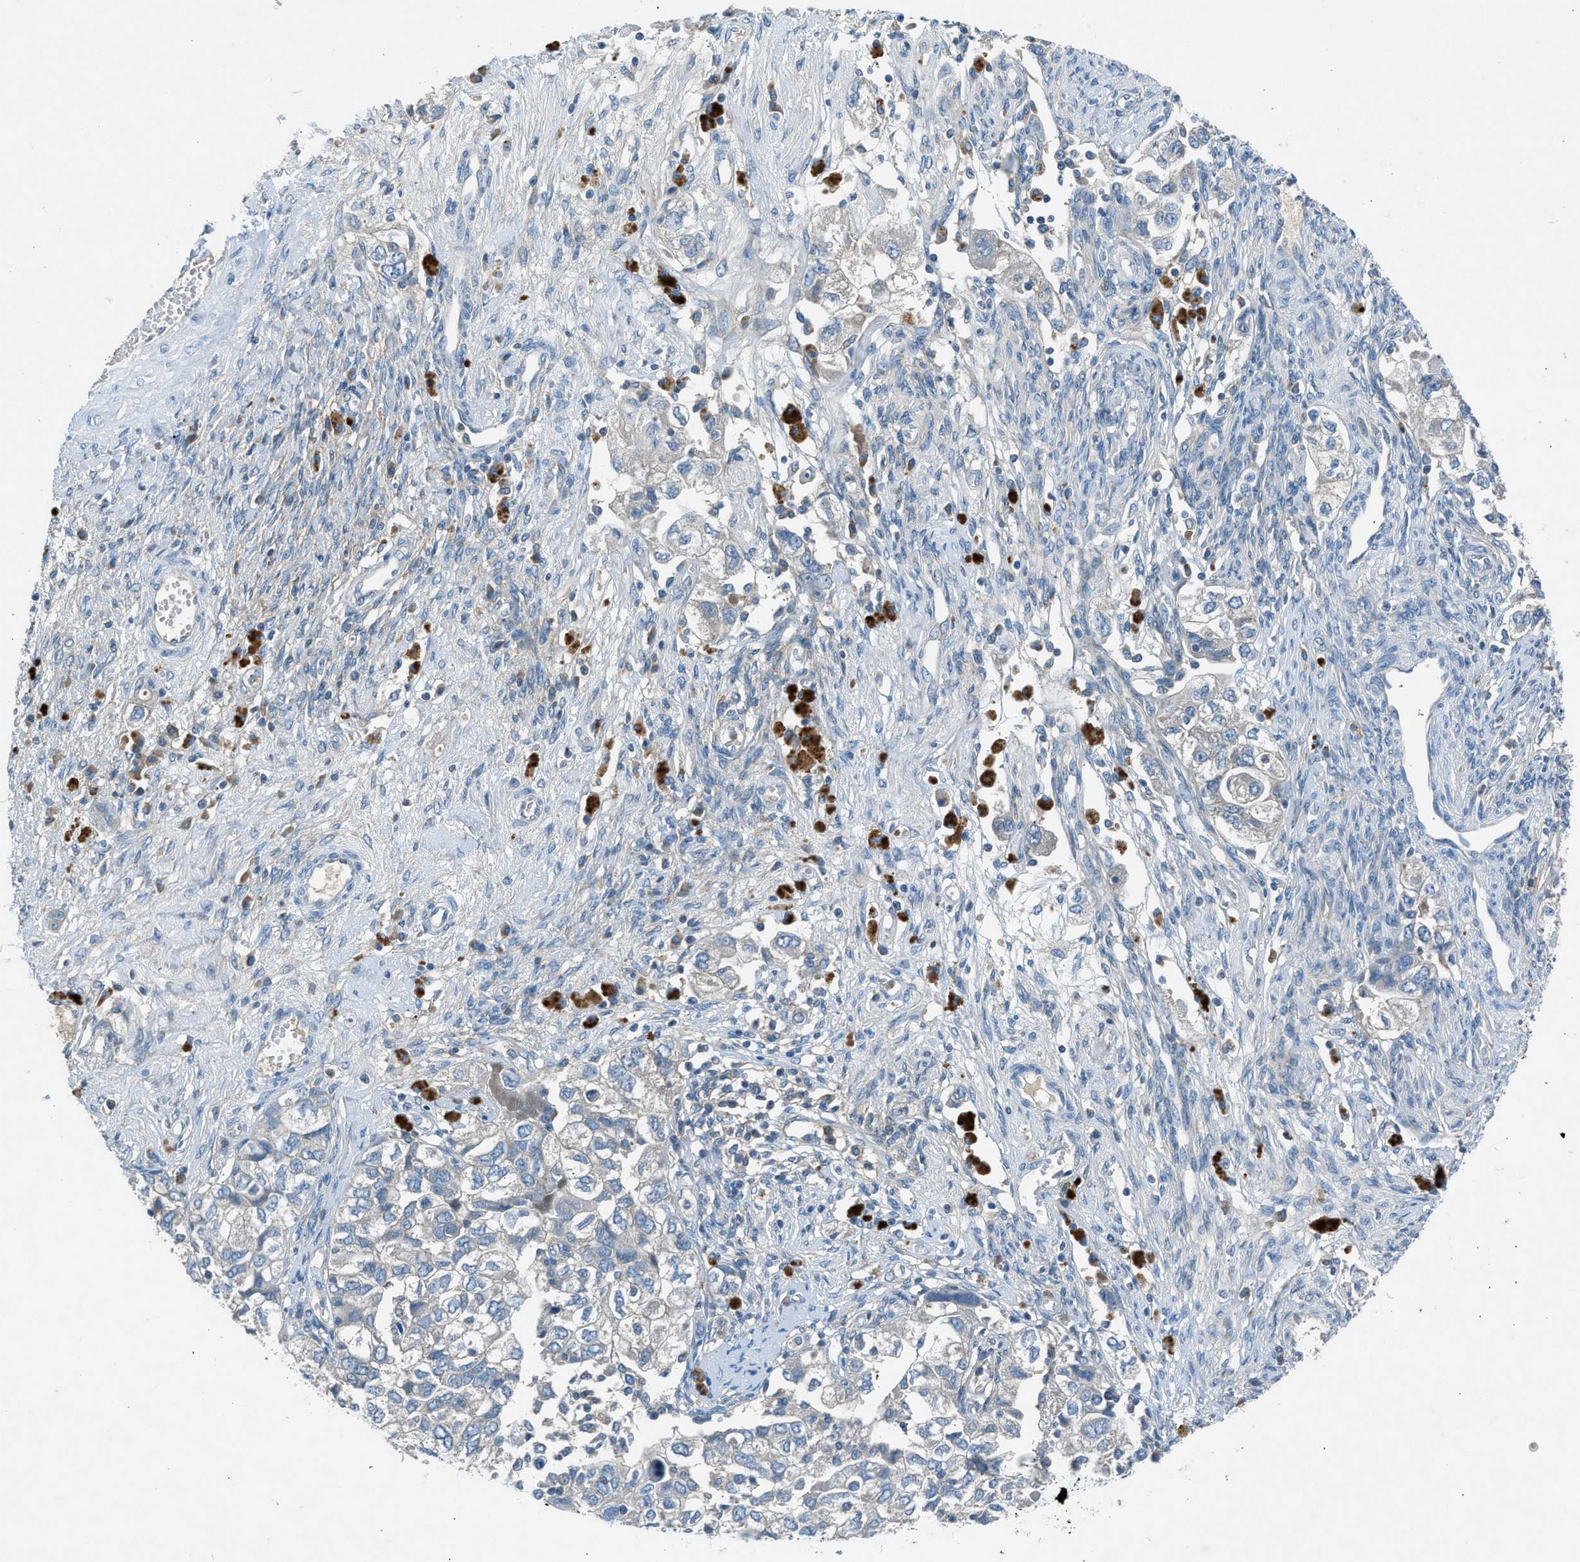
{"staining": {"intensity": "negative", "quantity": "none", "location": "none"}, "tissue": "ovarian cancer", "cell_type": "Tumor cells", "image_type": "cancer", "snomed": [{"axis": "morphology", "description": "Carcinoma, NOS"}, {"axis": "morphology", "description": "Cystadenocarcinoma, serous, NOS"}, {"axis": "topography", "description": "Ovary"}], "caption": "DAB (3,3'-diaminobenzidine) immunohistochemical staining of human serous cystadenocarcinoma (ovarian) demonstrates no significant positivity in tumor cells.", "gene": "BMP1", "patient": {"sex": "female", "age": 69}}